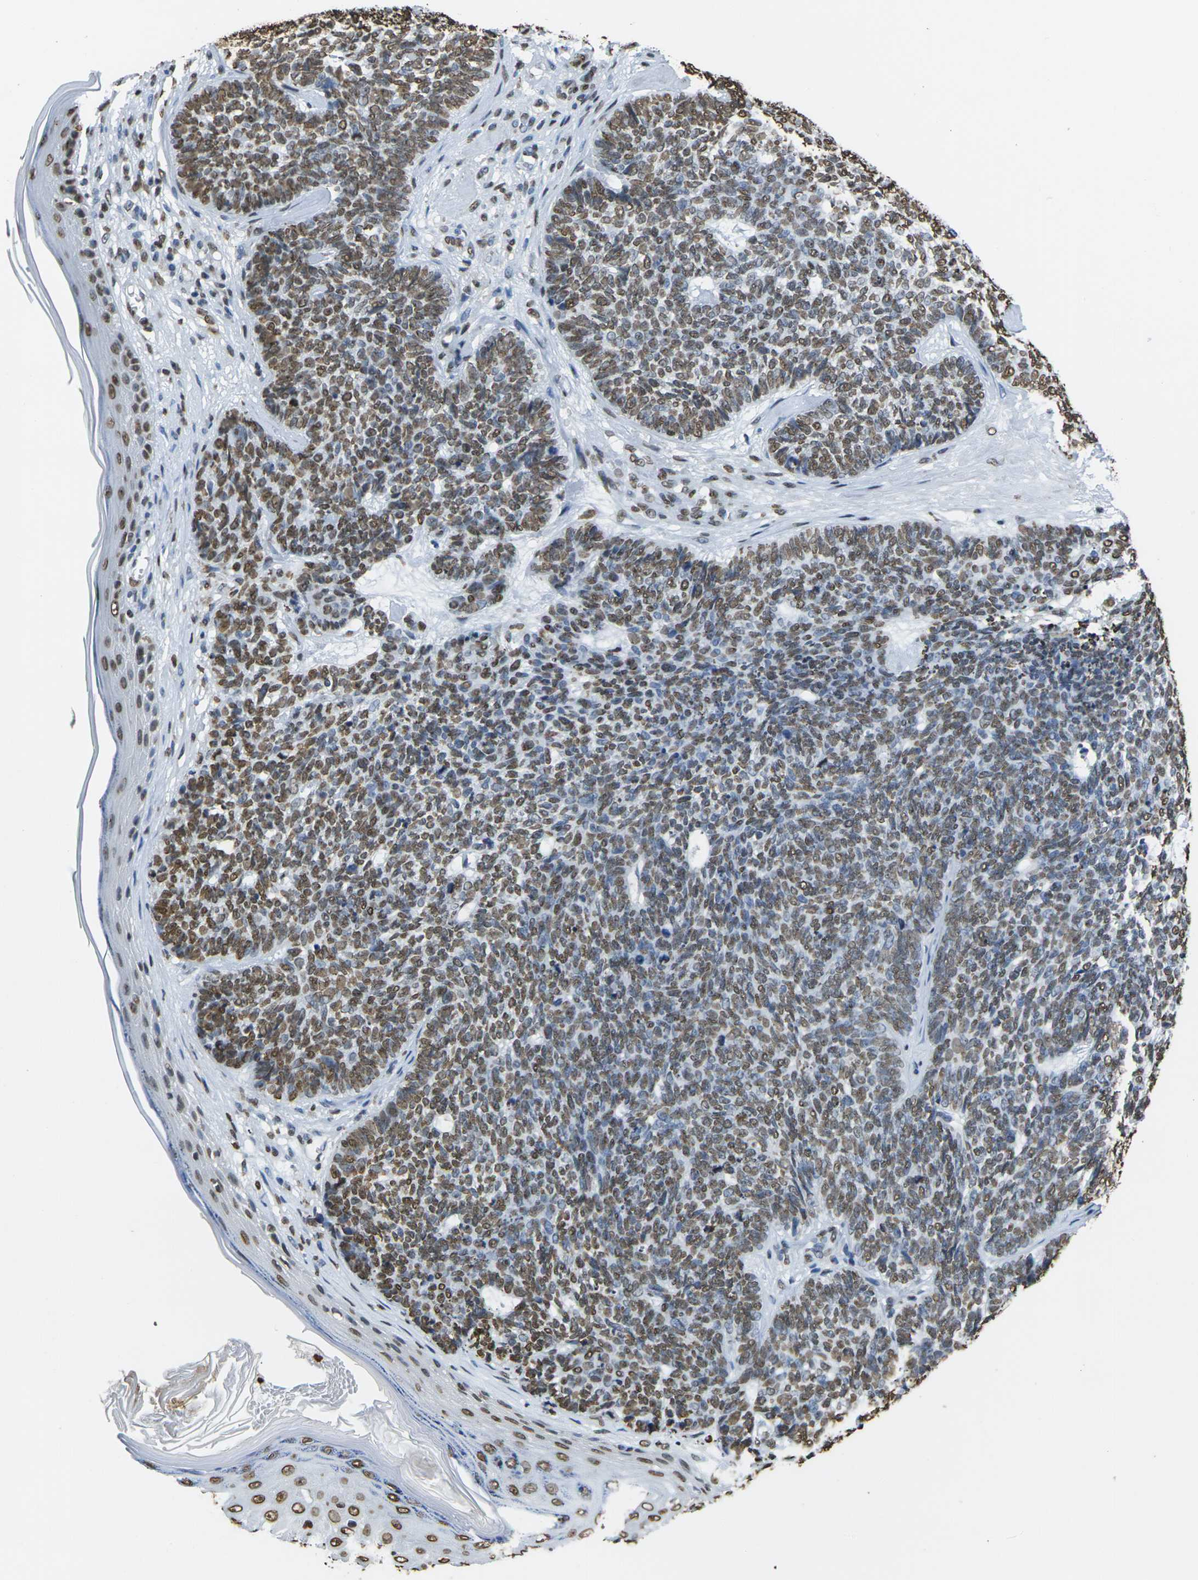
{"staining": {"intensity": "strong", "quantity": "25%-75%", "location": "nuclear"}, "tissue": "skin cancer", "cell_type": "Tumor cells", "image_type": "cancer", "snomed": [{"axis": "morphology", "description": "Basal cell carcinoma"}, {"axis": "topography", "description": "Skin"}], "caption": "About 25%-75% of tumor cells in skin cancer reveal strong nuclear protein staining as visualized by brown immunohistochemical staining.", "gene": "DRAXIN", "patient": {"sex": "female", "age": 84}}